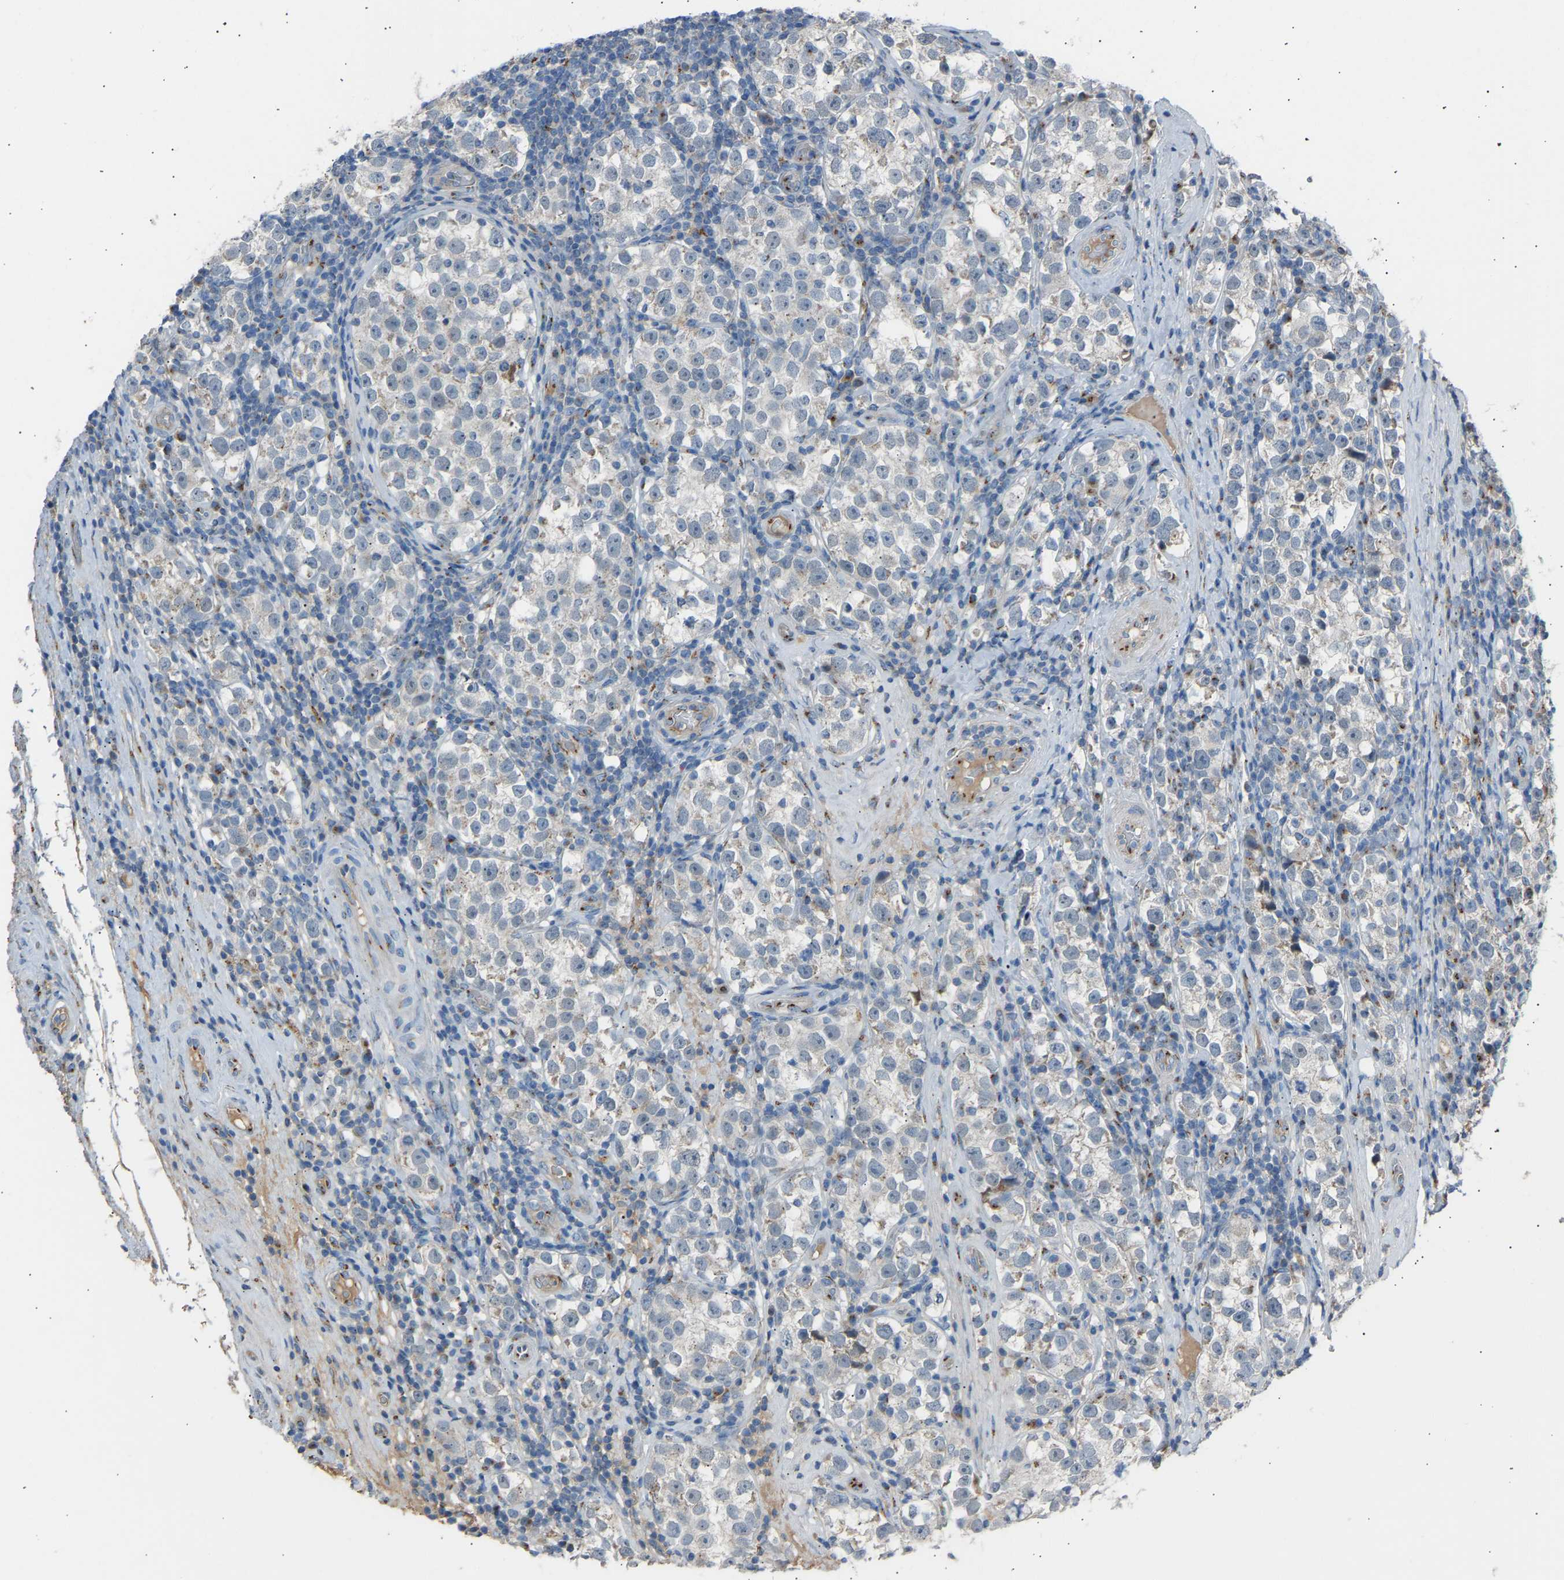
{"staining": {"intensity": "negative", "quantity": "none", "location": "none"}, "tissue": "testis cancer", "cell_type": "Tumor cells", "image_type": "cancer", "snomed": [{"axis": "morphology", "description": "Normal tissue, NOS"}, {"axis": "morphology", "description": "Seminoma, NOS"}, {"axis": "topography", "description": "Testis"}], "caption": "Tumor cells are negative for protein expression in human testis cancer.", "gene": "CYREN", "patient": {"sex": "male", "age": 43}}